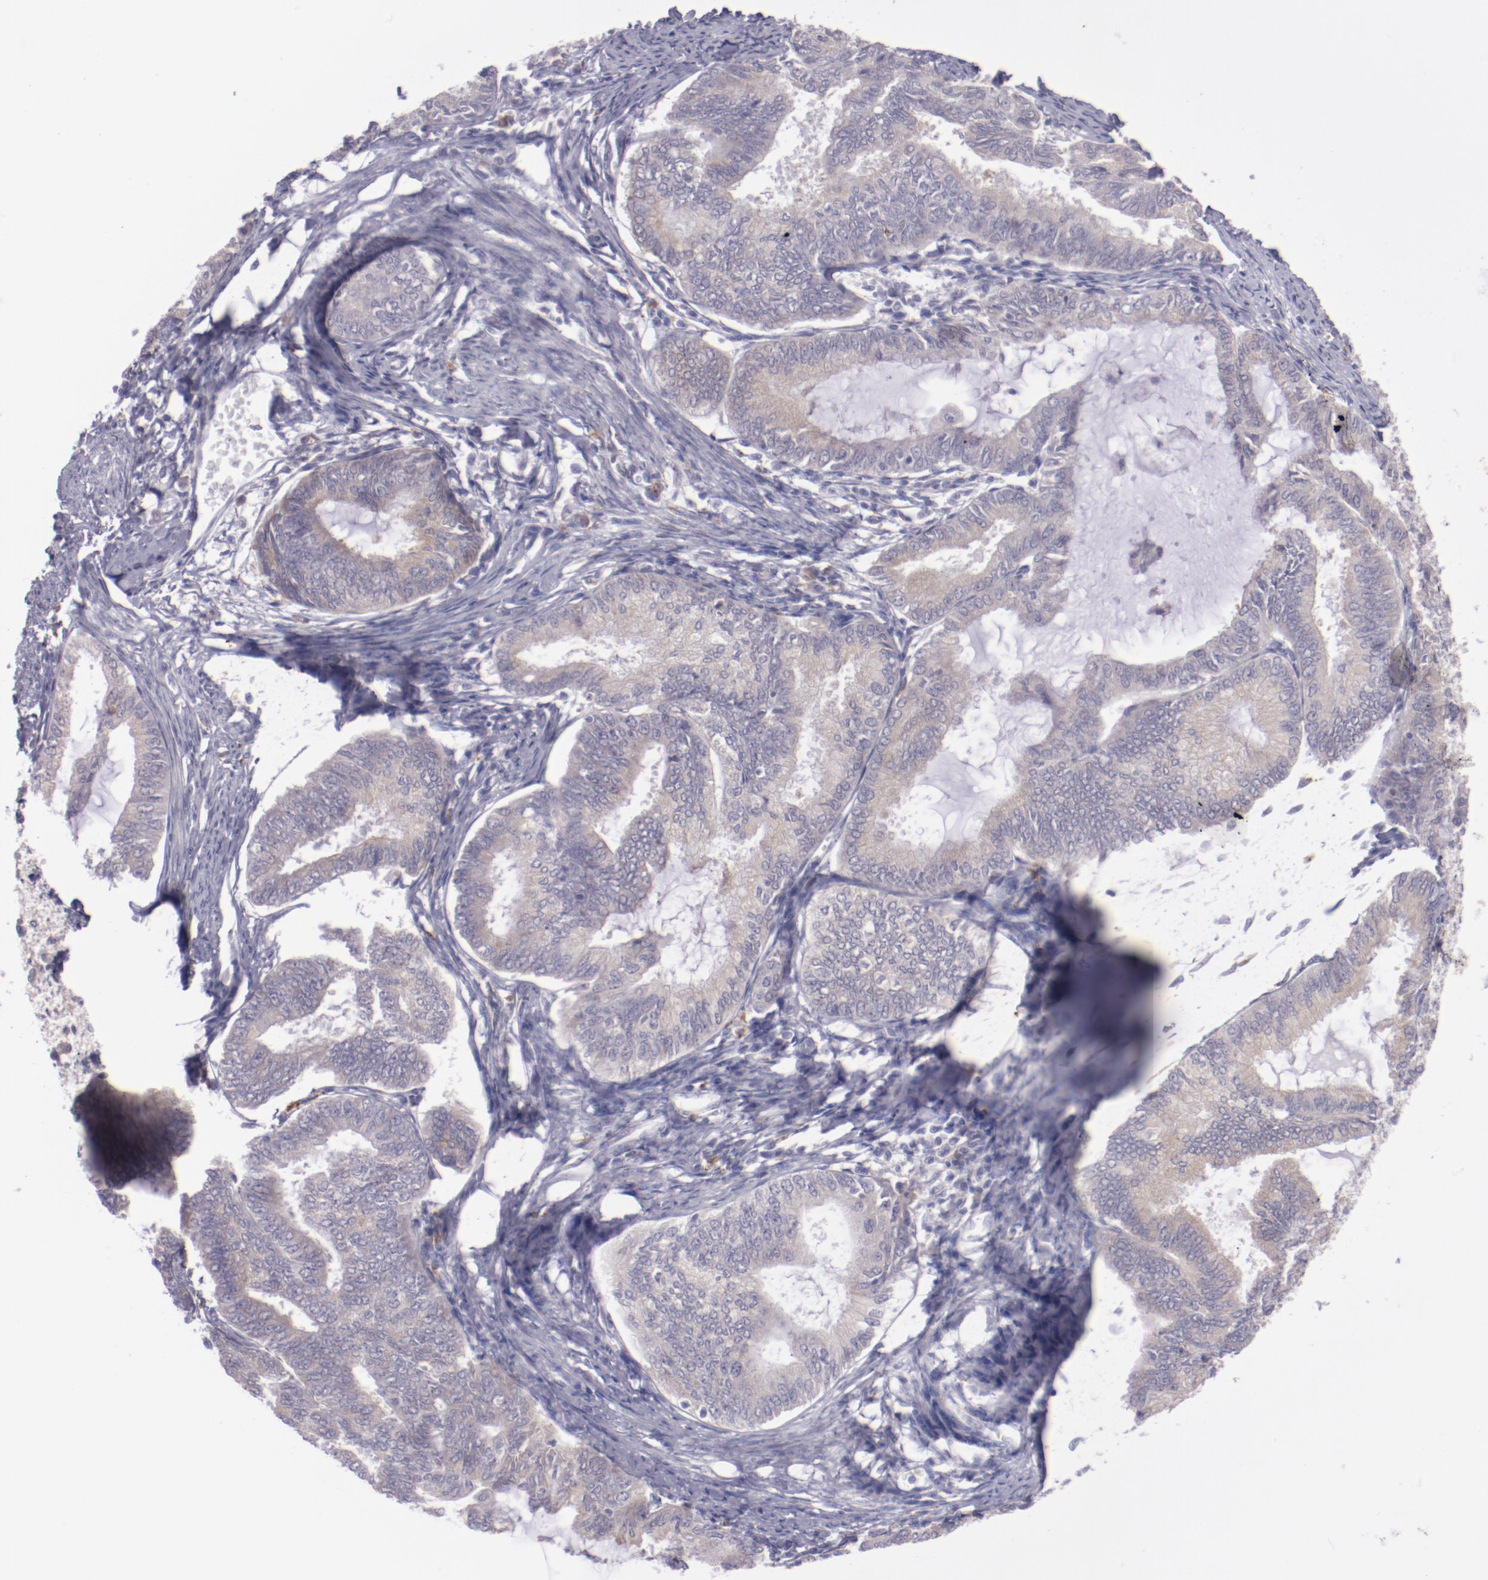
{"staining": {"intensity": "weak", "quantity": ">75%", "location": "cytoplasmic/membranous"}, "tissue": "endometrial cancer", "cell_type": "Tumor cells", "image_type": "cancer", "snomed": [{"axis": "morphology", "description": "Adenocarcinoma, NOS"}, {"axis": "topography", "description": "Endometrium"}], "caption": "High-magnification brightfield microscopy of endometrial adenocarcinoma stained with DAB (brown) and counterstained with hematoxylin (blue). tumor cells exhibit weak cytoplasmic/membranous staining is identified in approximately>75% of cells.", "gene": "TRAF3", "patient": {"sex": "female", "age": 86}}